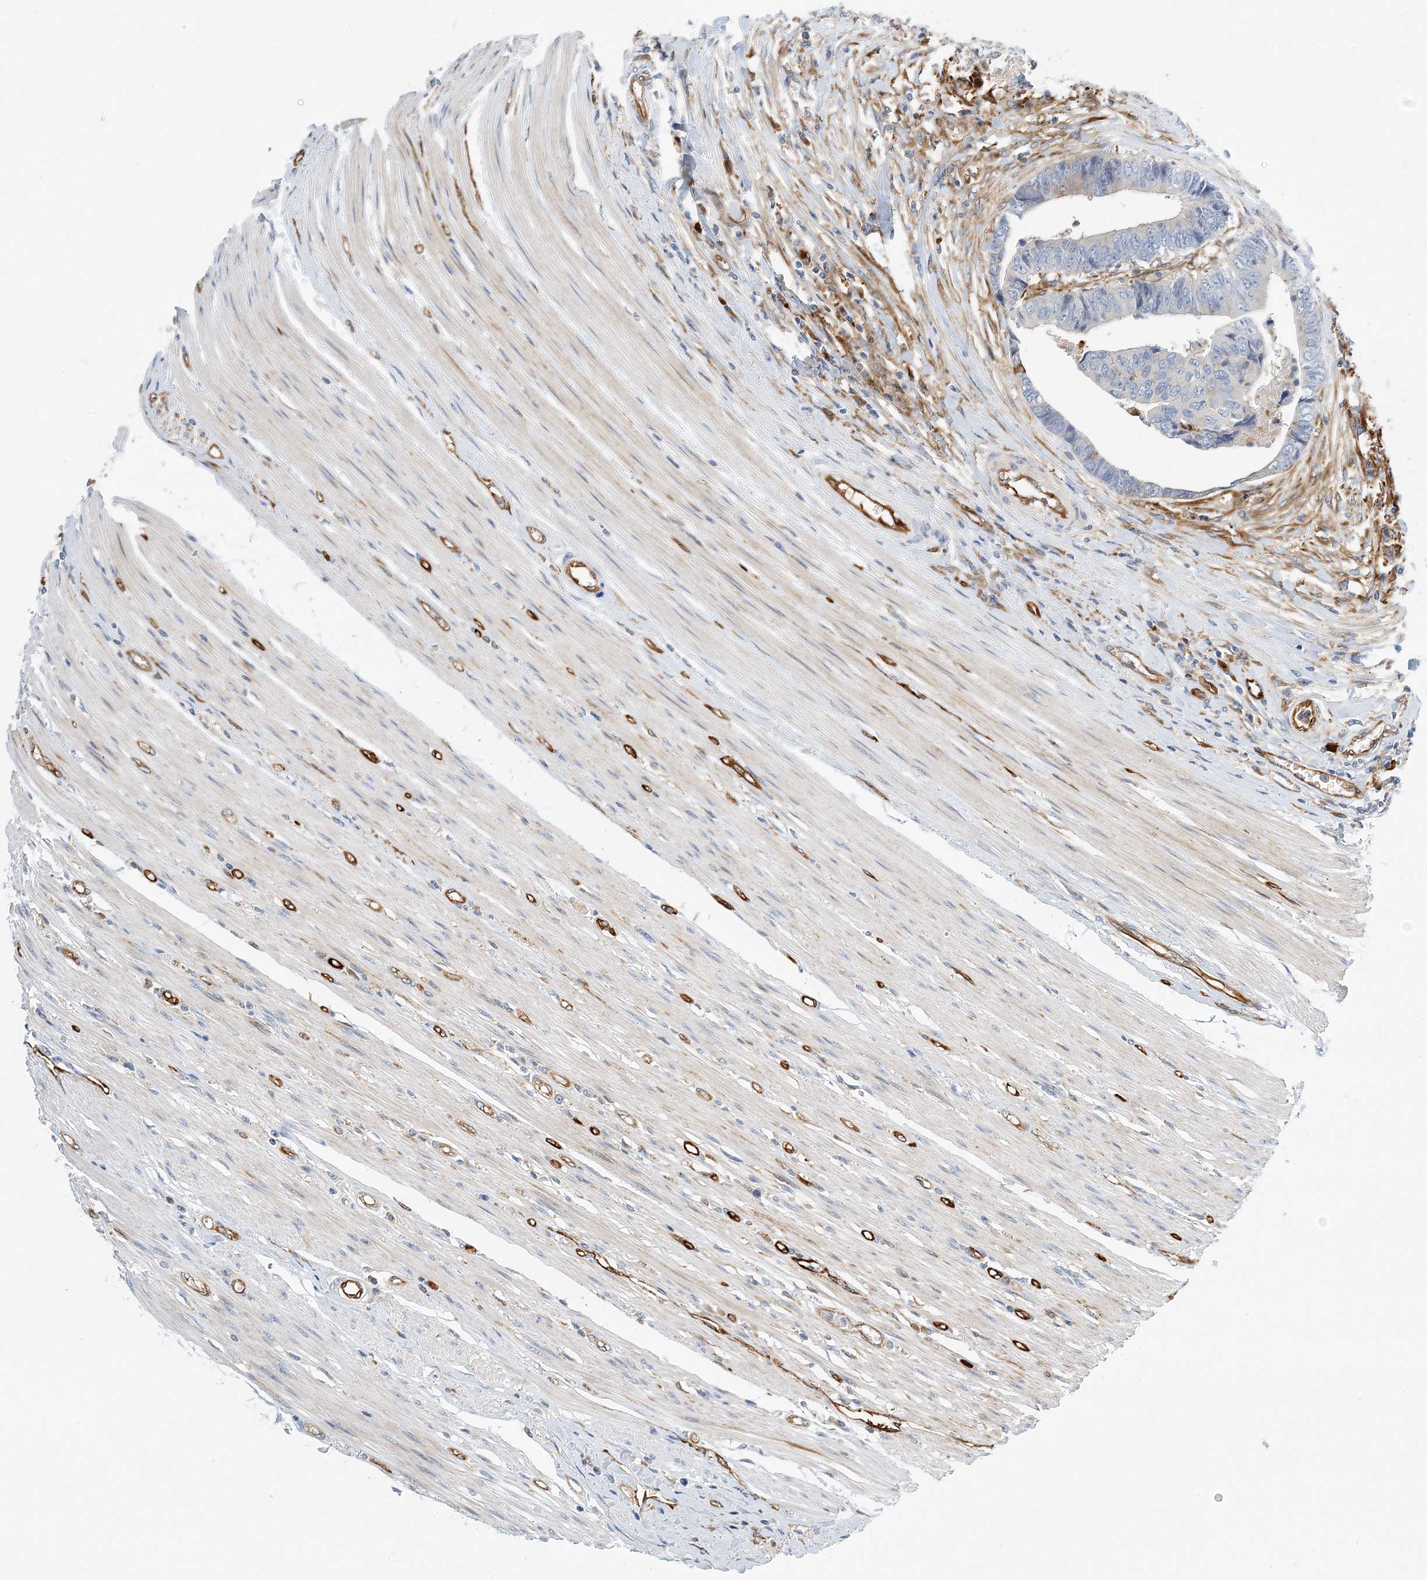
{"staining": {"intensity": "negative", "quantity": "none", "location": "none"}, "tissue": "colorectal cancer", "cell_type": "Tumor cells", "image_type": "cancer", "snomed": [{"axis": "morphology", "description": "Adenocarcinoma, NOS"}, {"axis": "topography", "description": "Rectum"}], "caption": "Colorectal cancer was stained to show a protein in brown. There is no significant positivity in tumor cells. Brightfield microscopy of immunohistochemistry (IHC) stained with DAB (3,3'-diaminobenzidine) (brown) and hematoxylin (blue), captured at high magnification.", "gene": "PCDHA2", "patient": {"sex": "male", "age": 84}}